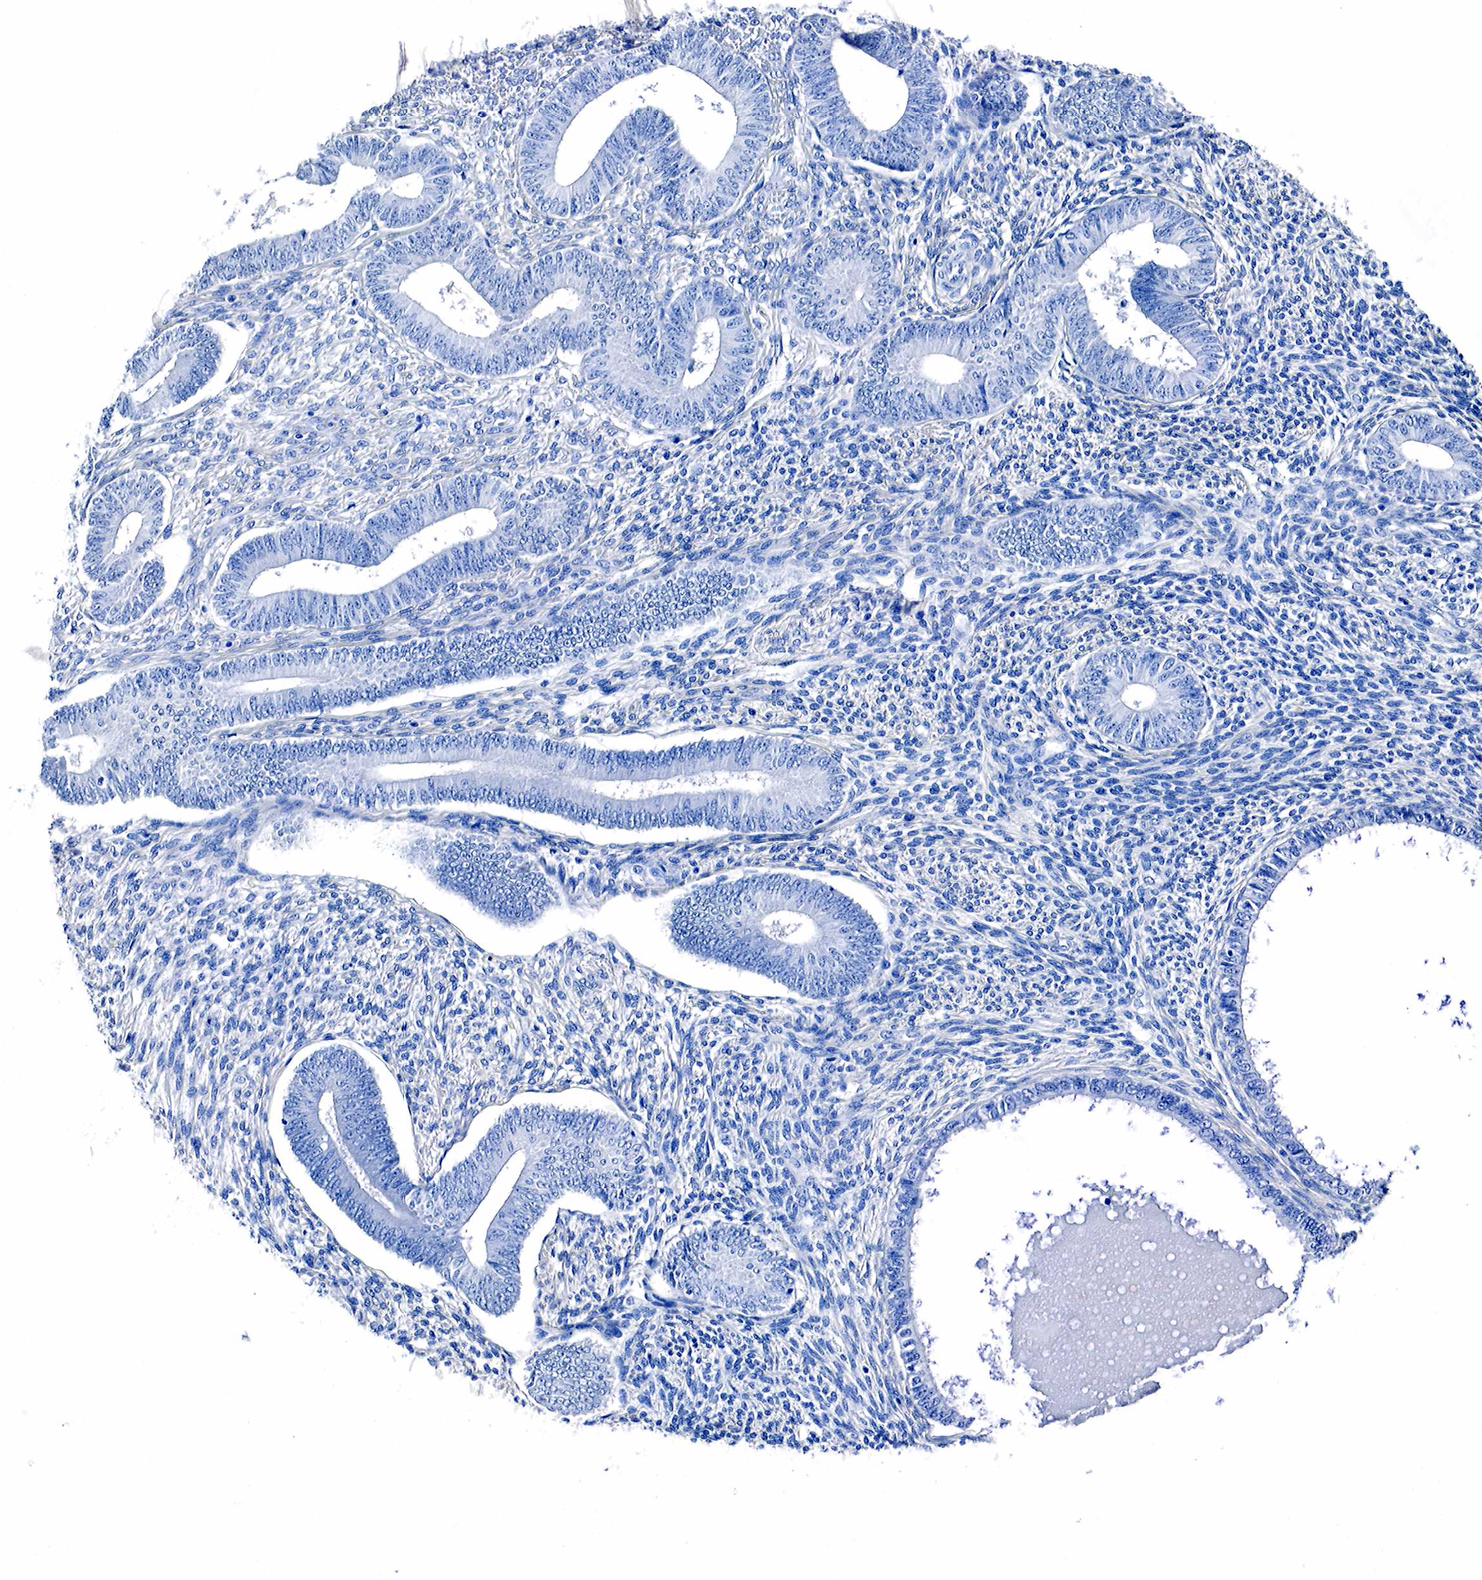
{"staining": {"intensity": "negative", "quantity": "none", "location": "none"}, "tissue": "endometrium", "cell_type": "Cells in endometrial stroma", "image_type": "normal", "snomed": [{"axis": "morphology", "description": "Normal tissue, NOS"}, {"axis": "topography", "description": "Endometrium"}], "caption": "Immunohistochemistry histopathology image of unremarkable endometrium: endometrium stained with DAB reveals no significant protein expression in cells in endometrial stroma. (Stains: DAB immunohistochemistry (IHC) with hematoxylin counter stain, Microscopy: brightfield microscopy at high magnification).", "gene": "GAST", "patient": {"sex": "female", "age": 82}}